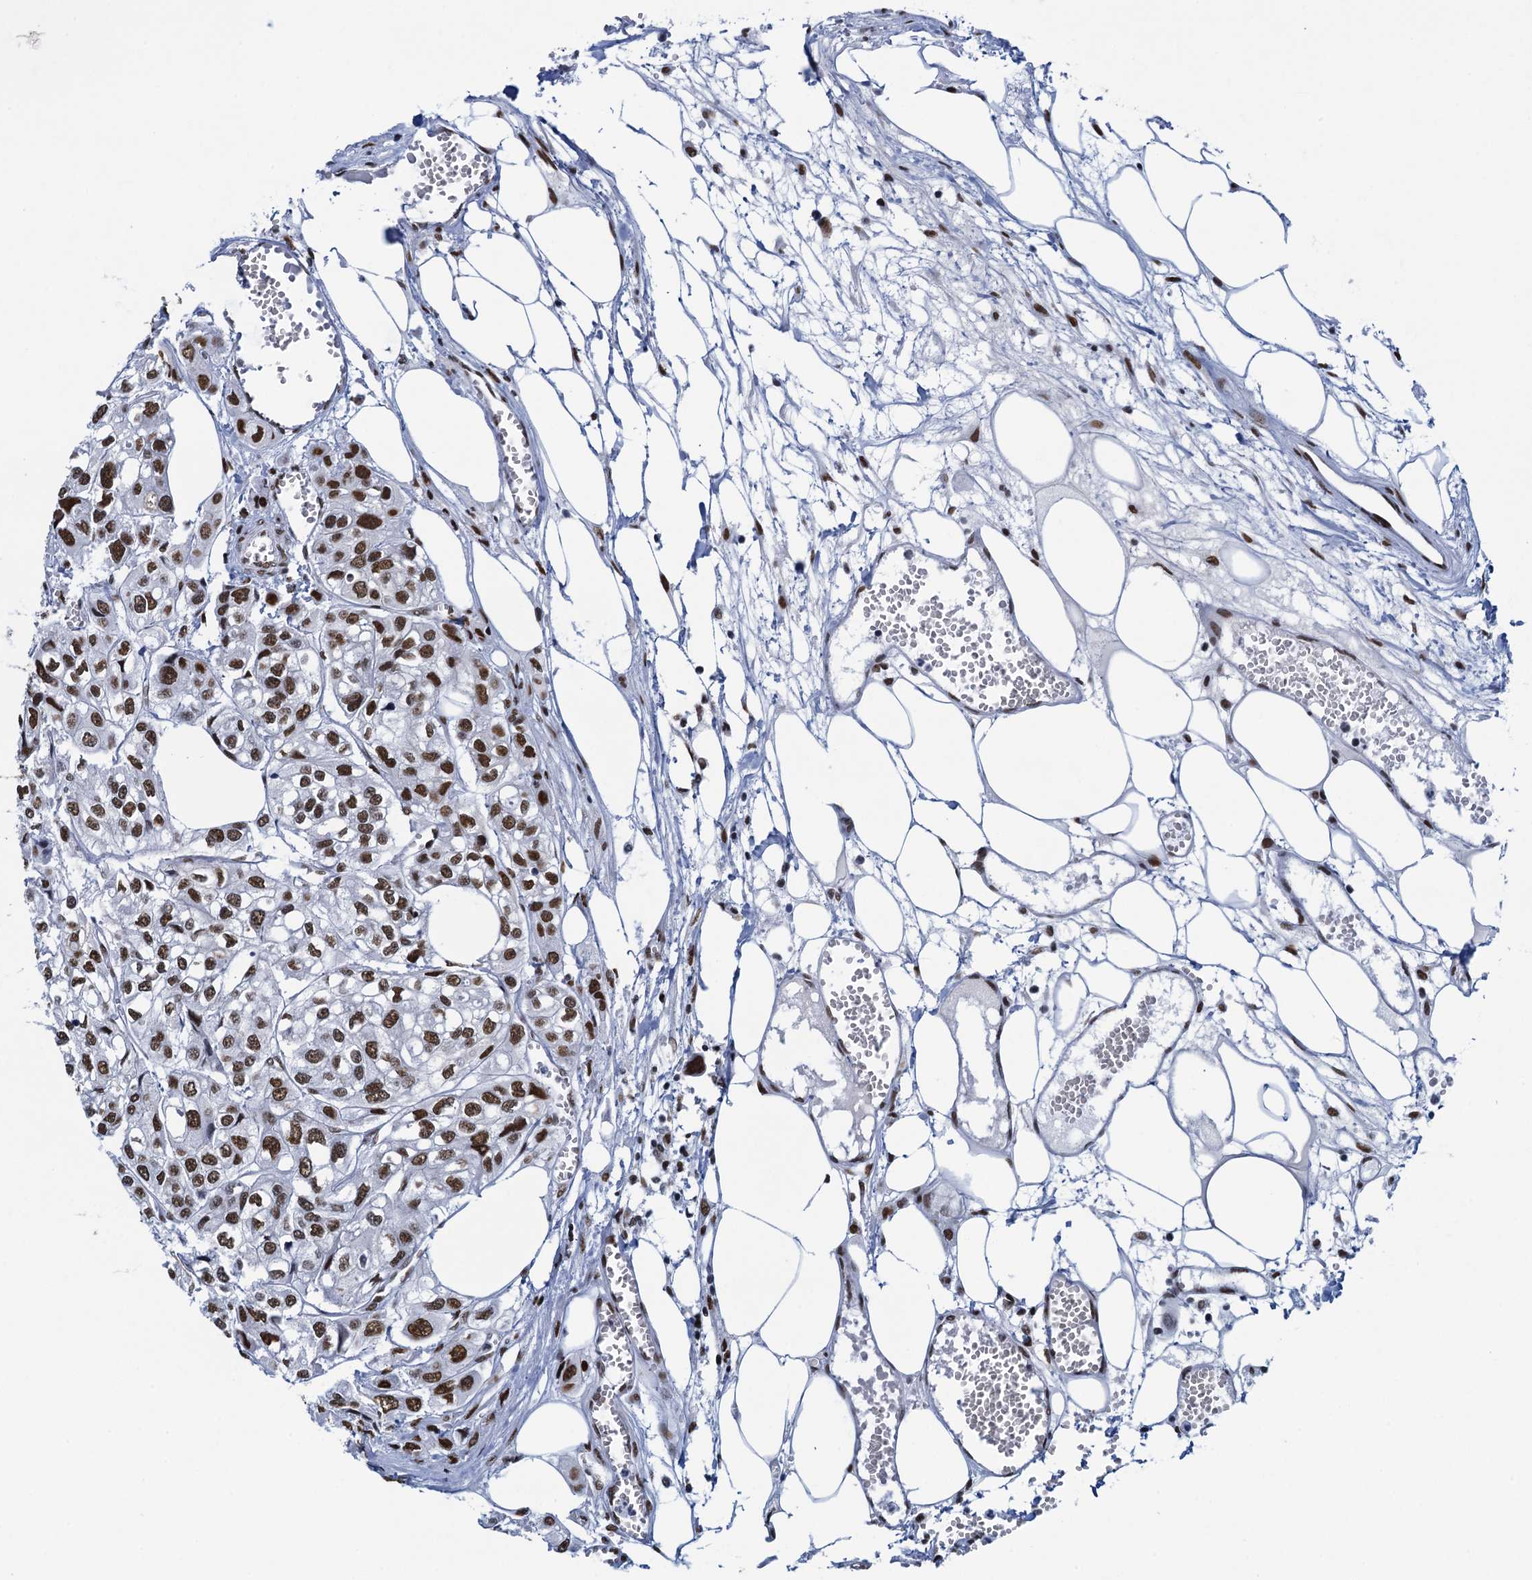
{"staining": {"intensity": "moderate", "quantity": ">75%", "location": "nuclear"}, "tissue": "urothelial cancer", "cell_type": "Tumor cells", "image_type": "cancer", "snomed": [{"axis": "morphology", "description": "Urothelial carcinoma, High grade"}, {"axis": "topography", "description": "Urinary bladder"}], "caption": "High-magnification brightfield microscopy of urothelial cancer stained with DAB (brown) and counterstained with hematoxylin (blue). tumor cells exhibit moderate nuclear expression is seen in approximately>75% of cells. (DAB = brown stain, brightfield microscopy at high magnification).", "gene": "HNRNPUL2", "patient": {"sex": "male", "age": 67}}